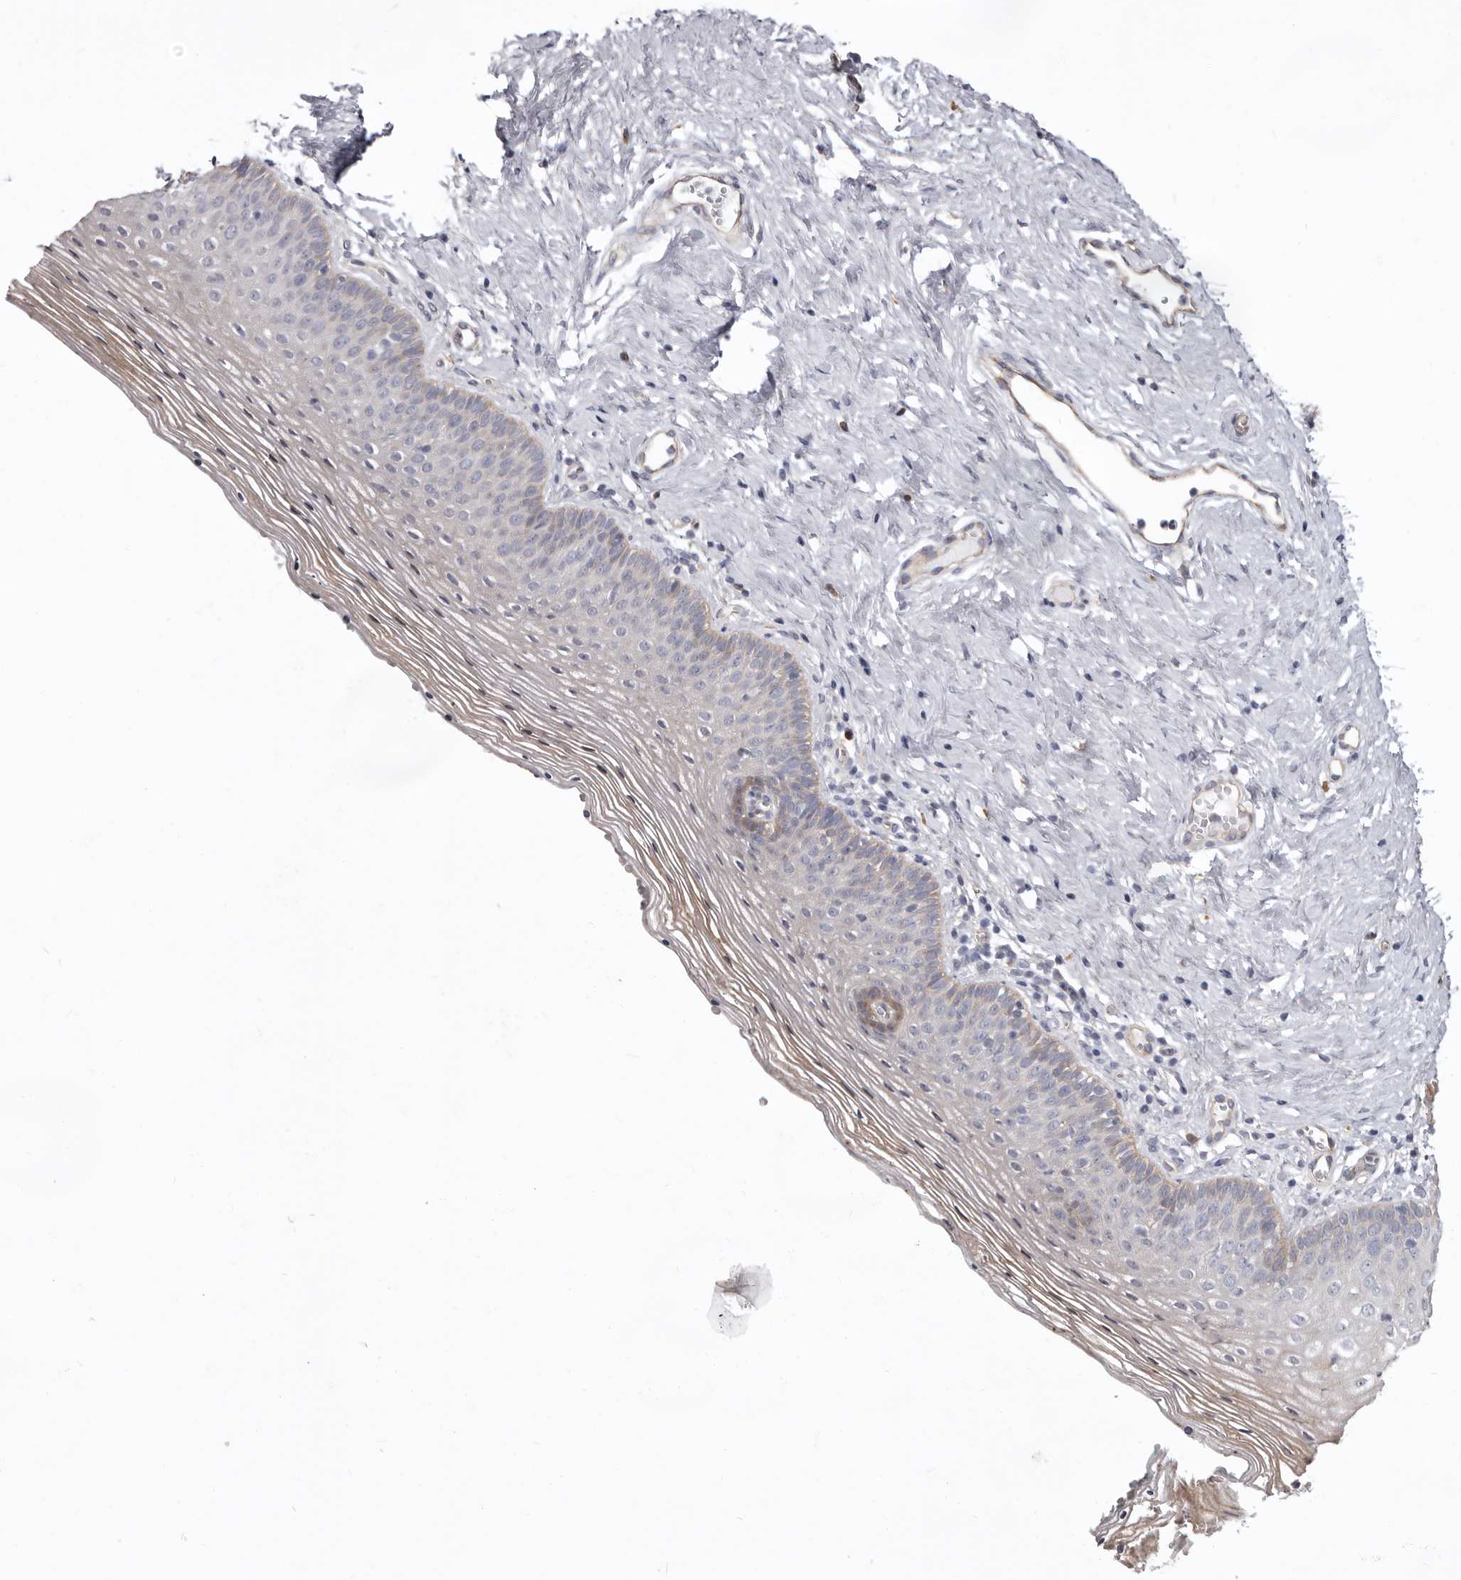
{"staining": {"intensity": "weak", "quantity": "25%-75%", "location": "cytoplasmic/membranous"}, "tissue": "vagina", "cell_type": "Squamous epithelial cells", "image_type": "normal", "snomed": [{"axis": "morphology", "description": "Normal tissue, NOS"}, {"axis": "topography", "description": "Vagina"}], "caption": "Approximately 25%-75% of squamous epithelial cells in unremarkable human vagina show weak cytoplasmic/membranous protein expression as visualized by brown immunohistochemical staining.", "gene": "FMO2", "patient": {"sex": "female", "age": 32}}